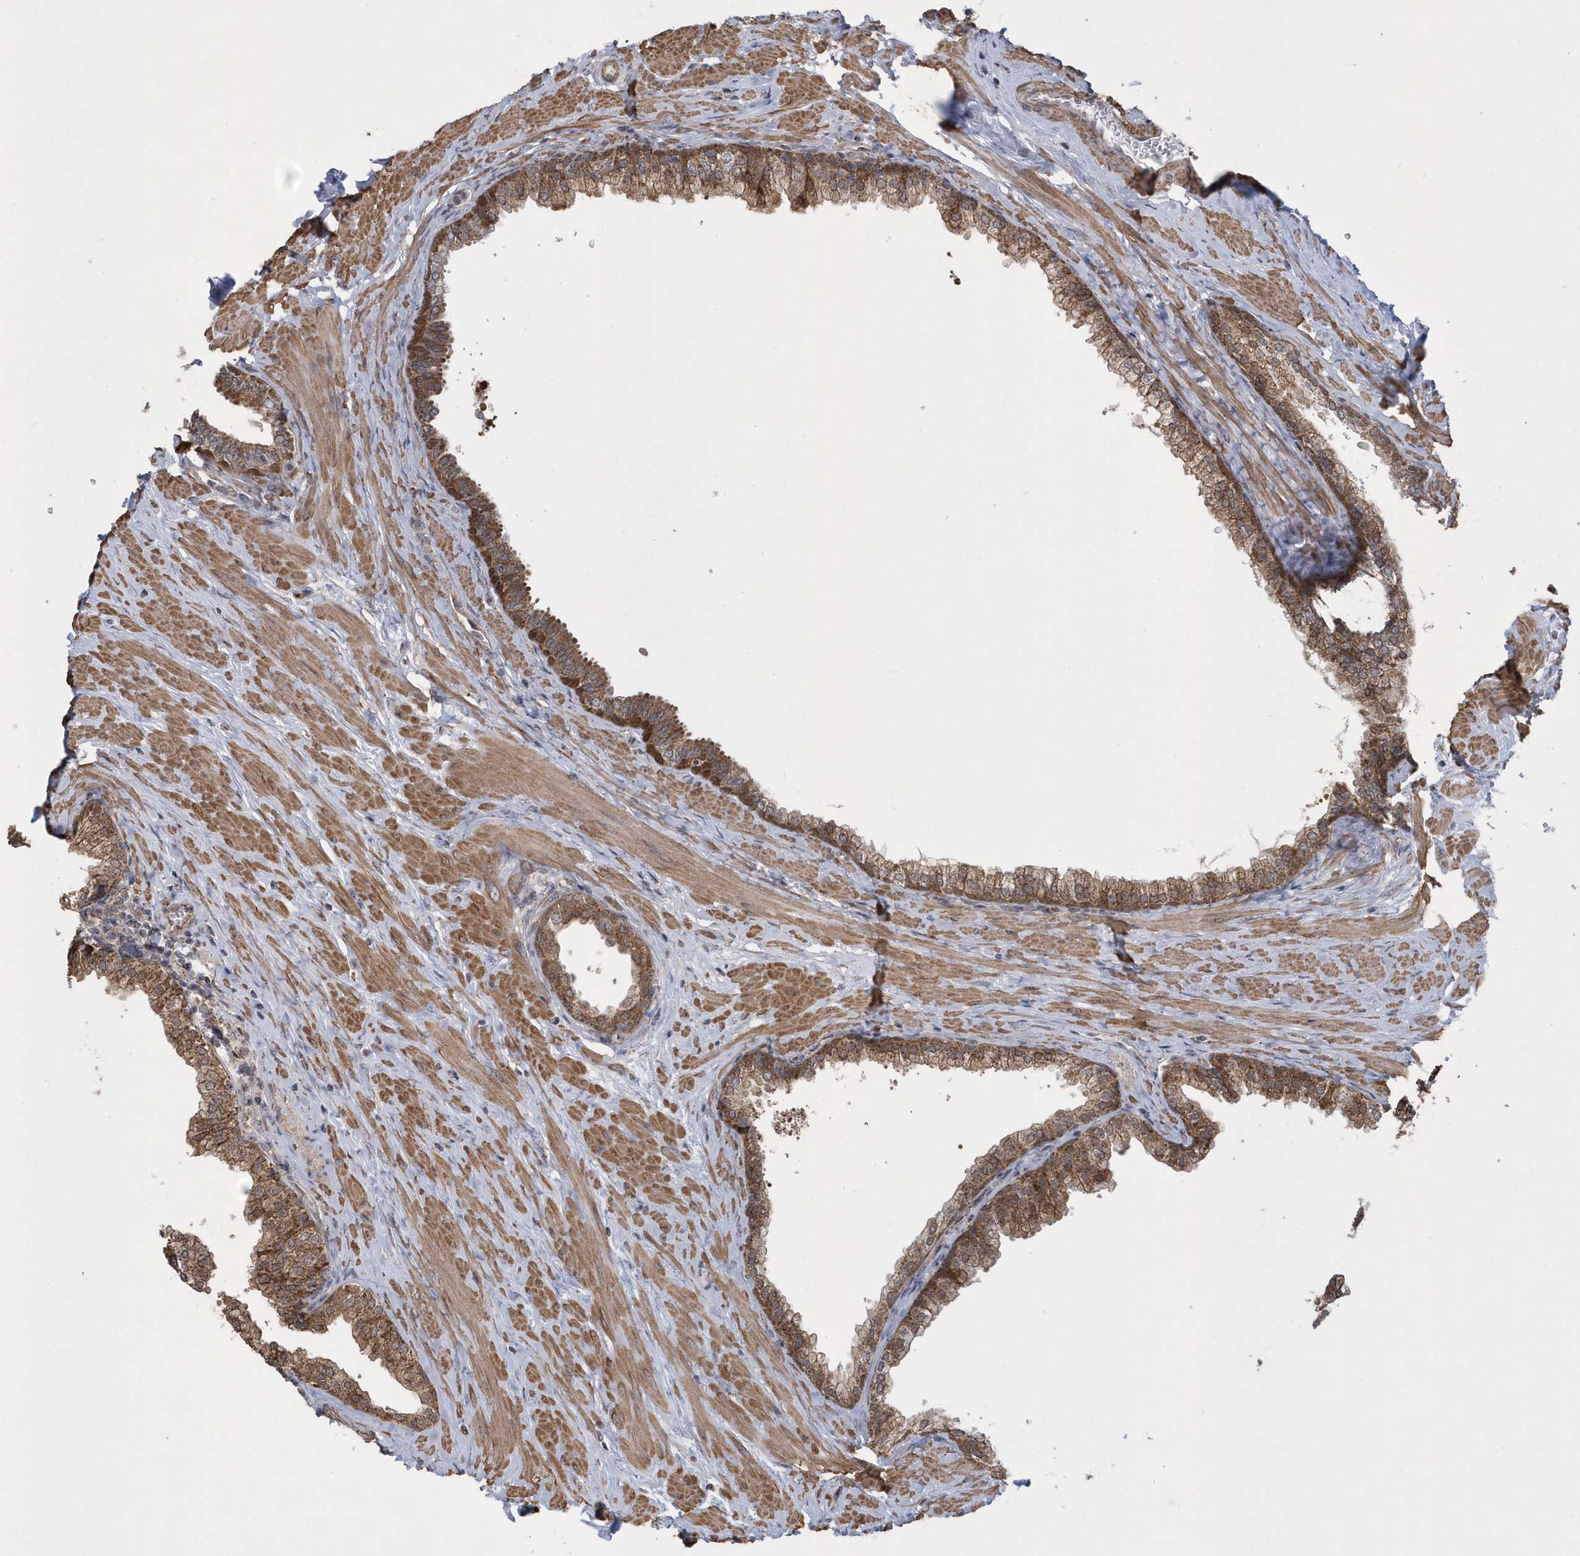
{"staining": {"intensity": "moderate", "quantity": ">75%", "location": "cytoplasmic/membranous"}, "tissue": "prostate", "cell_type": "Glandular cells", "image_type": "normal", "snomed": [{"axis": "morphology", "description": "Normal tissue, NOS"}, {"axis": "morphology", "description": "Urothelial carcinoma, Low grade"}, {"axis": "topography", "description": "Urinary bladder"}, {"axis": "topography", "description": "Prostate"}], "caption": "High-magnification brightfield microscopy of unremarkable prostate stained with DAB (3,3'-diaminobenzidine) (brown) and counterstained with hematoxylin (blue). glandular cells exhibit moderate cytoplasmic/membranous staining is appreciated in approximately>75% of cells.", "gene": "SLX9", "patient": {"sex": "male", "age": 60}}